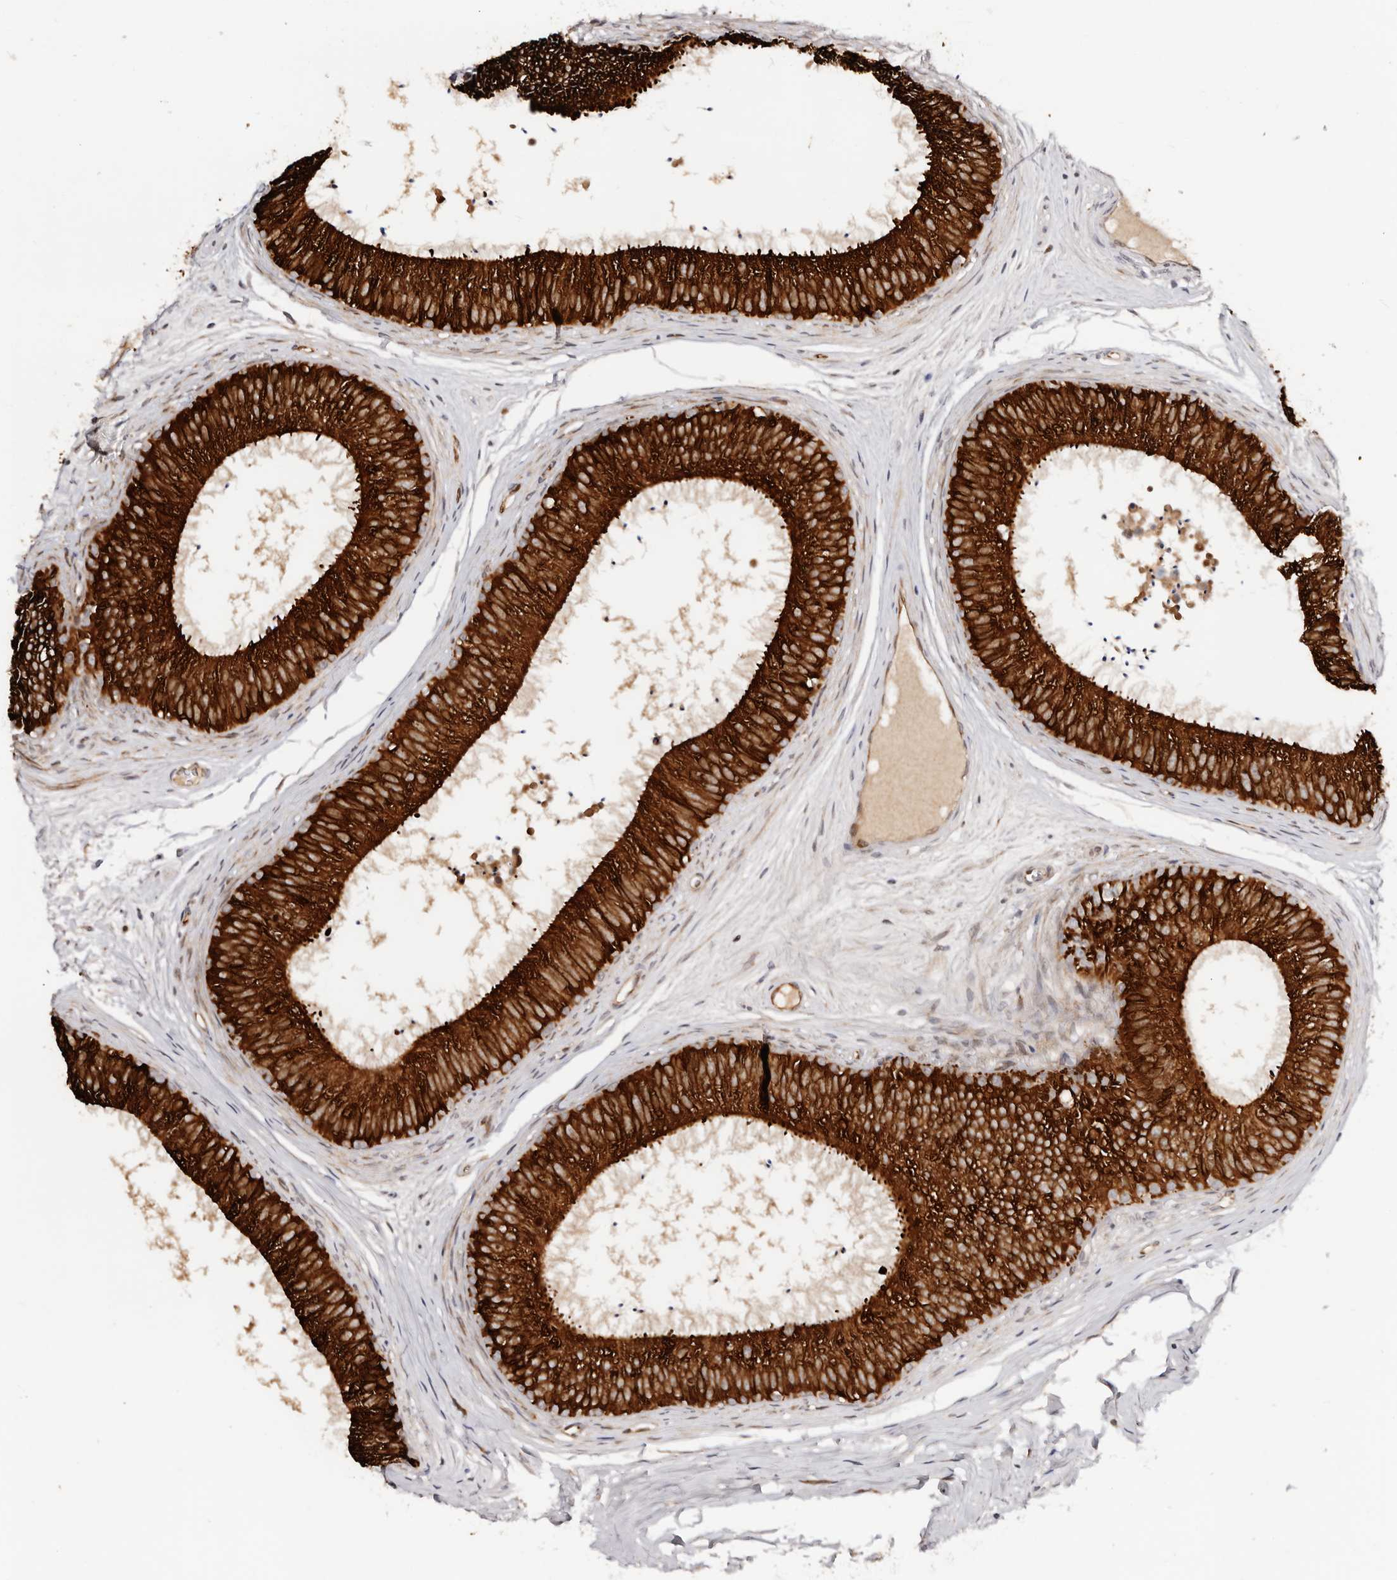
{"staining": {"intensity": "strong", "quantity": ">75%", "location": "cytoplasmic/membranous"}, "tissue": "epididymis", "cell_type": "Glandular cells", "image_type": "normal", "snomed": [{"axis": "morphology", "description": "Normal tissue, NOS"}, {"axis": "topography", "description": "Epididymis"}], "caption": "Strong cytoplasmic/membranous positivity for a protein is present in approximately >75% of glandular cells of unremarkable epididymis using immunohistochemistry (IHC).", "gene": "BCL2L15", "patient": {"sex": "male", "age": 29}}